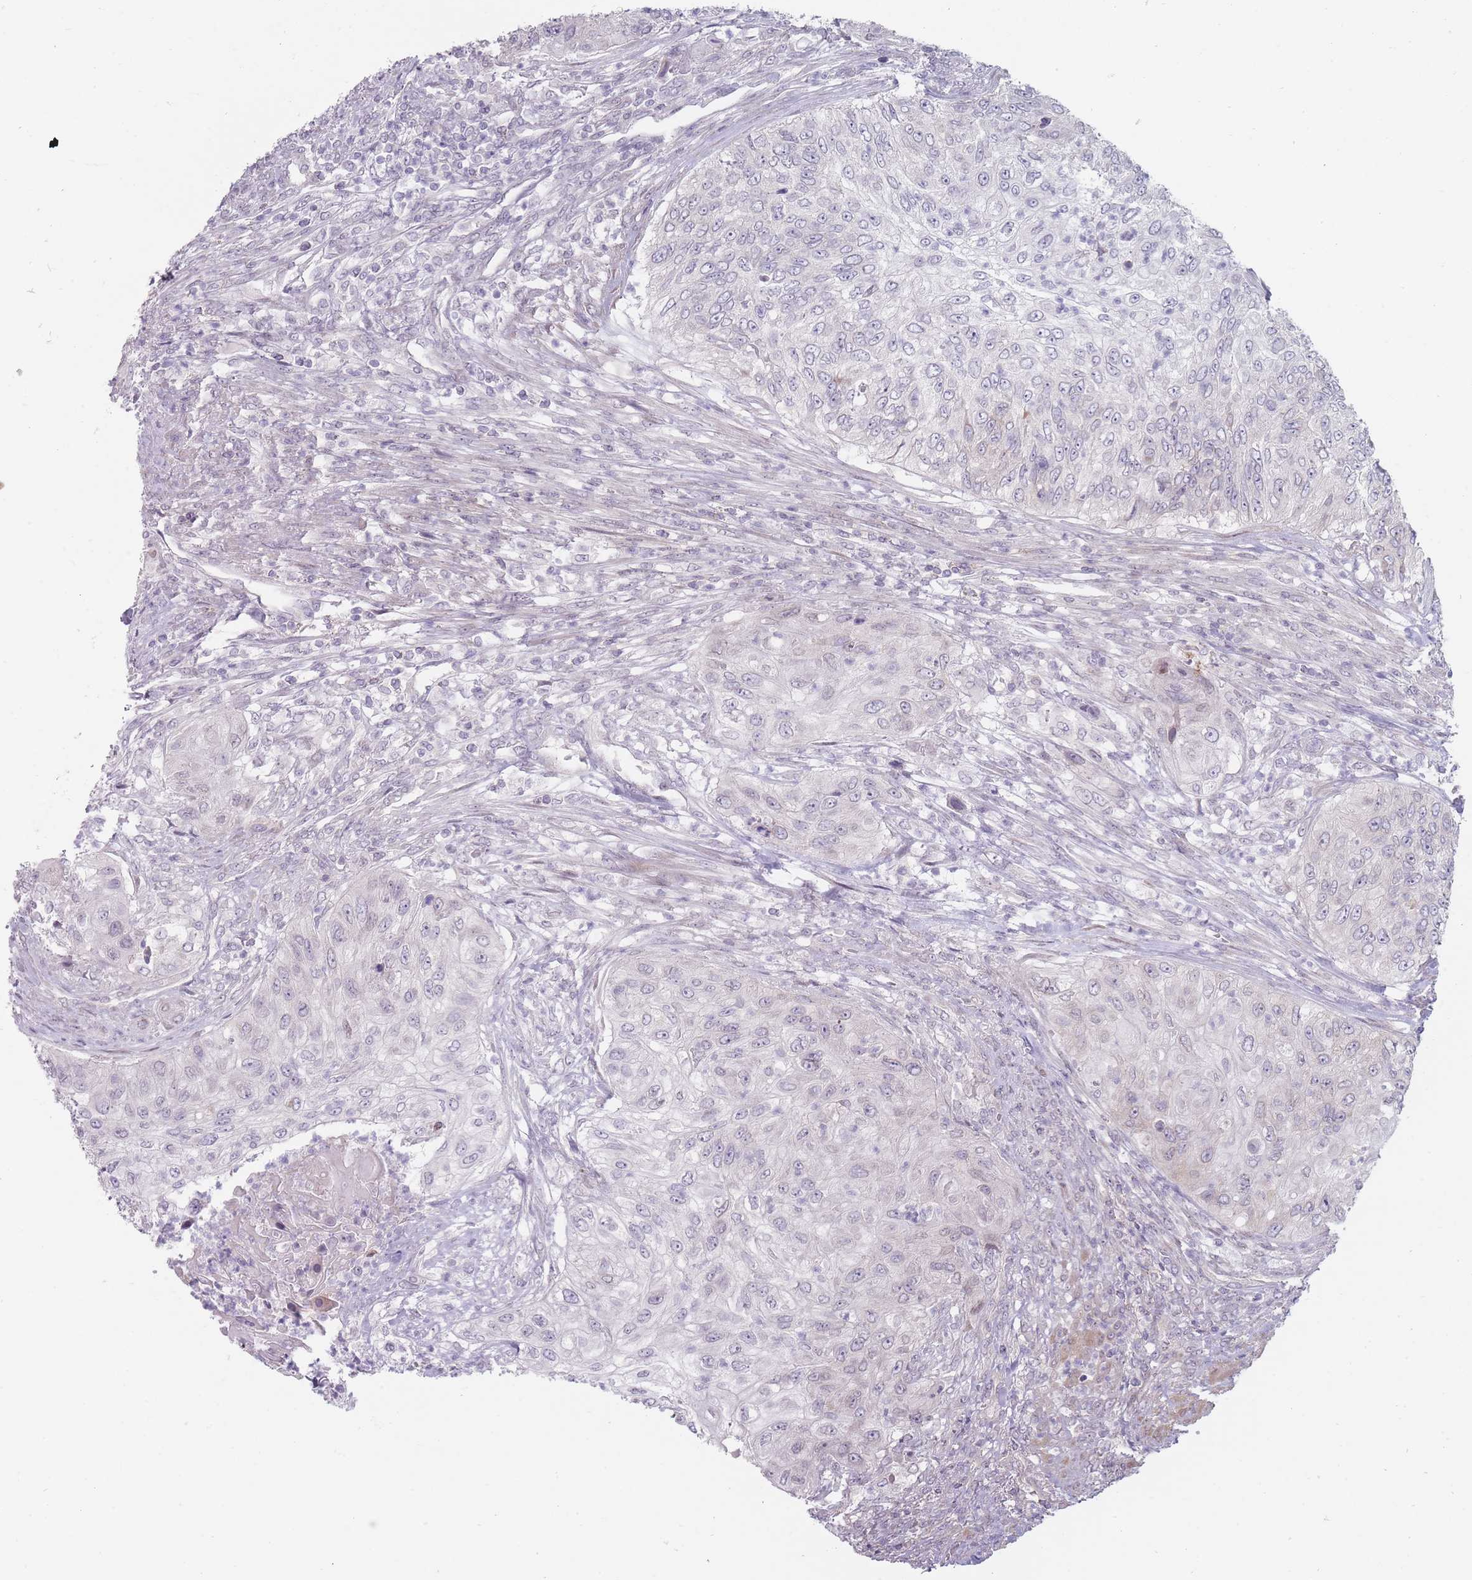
{"staining": {"intensity": "weak", "quantity": "<25%", "location": "cytoplasmic/membranous"}, "tissue": "urothelial cancer", "cell_type": "Tumor cells", "image_type": "cancer", "snomed": [{"axis": "morphology", "description": "Urothelial carcinoma, High grade"}, {"axis": "topography", "description": "Urinary bladder"}], "caption": "The IHC image has no significant expression in tumor cells of urothelial cancer tissue.", "gene": "PCDH12", "patient": {"sex": "female", "age": 60}}